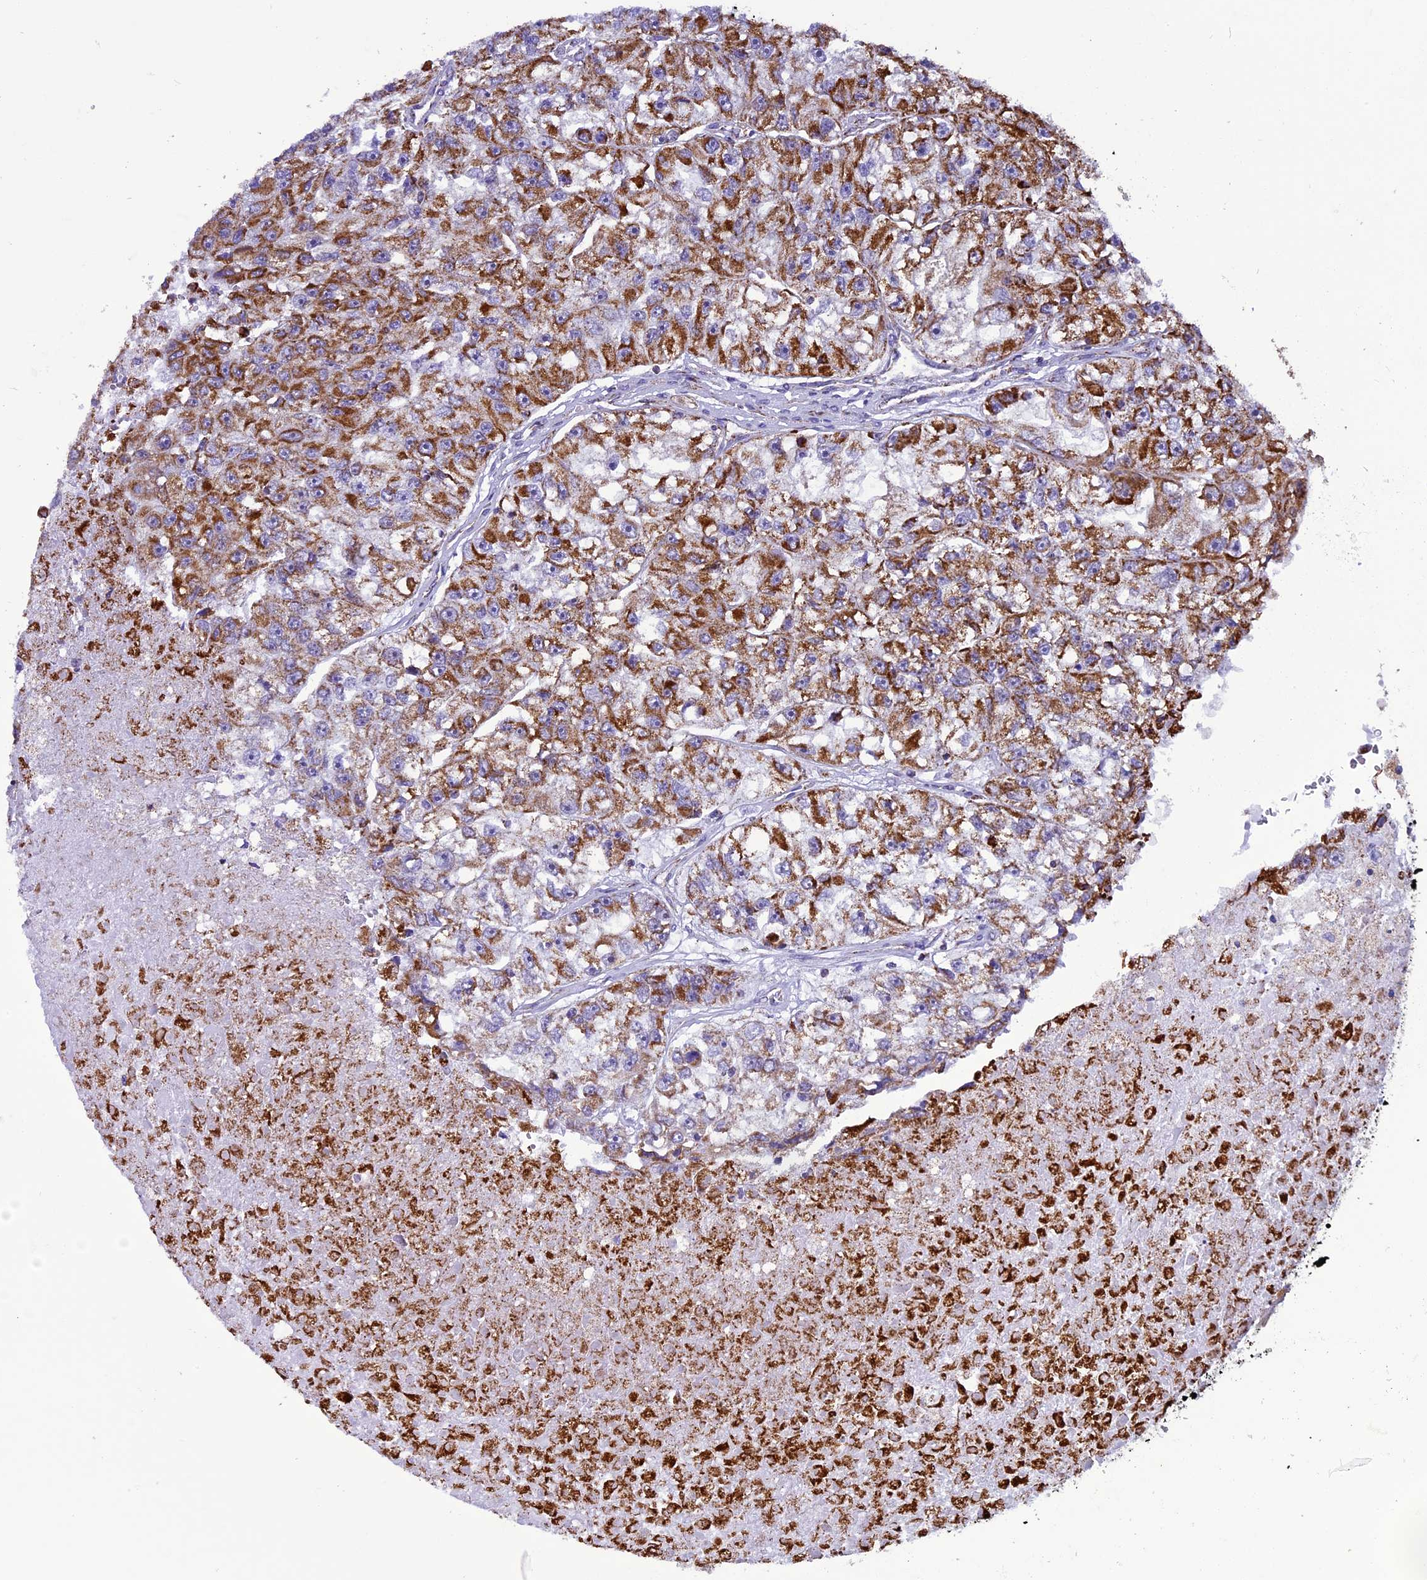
{"staining": {"intensity": "strong", "quantity": "25%-75%", "location": "cytoplasmic/membranous"}, "tissue": "renal cancer", "cell_type": "Tumor cells", "image_type": "cancer", "snomed": [{"axis": "morphology", "description": "Adenocarcinoma, NOS"}, {"axis": "topography", "description": "Kidney"}], "caption": "IHC (DAB) staining of human renal cancer (adenocarcinoma) demonstrates strong cytoplasmic/membranous protein staining in approximately 25%-75% of tumor cells. (DAB IHC with brightfield microscopy, high magnification).", "gene": "ICA1L", "patient": {"sex": "male", "age": 63}}